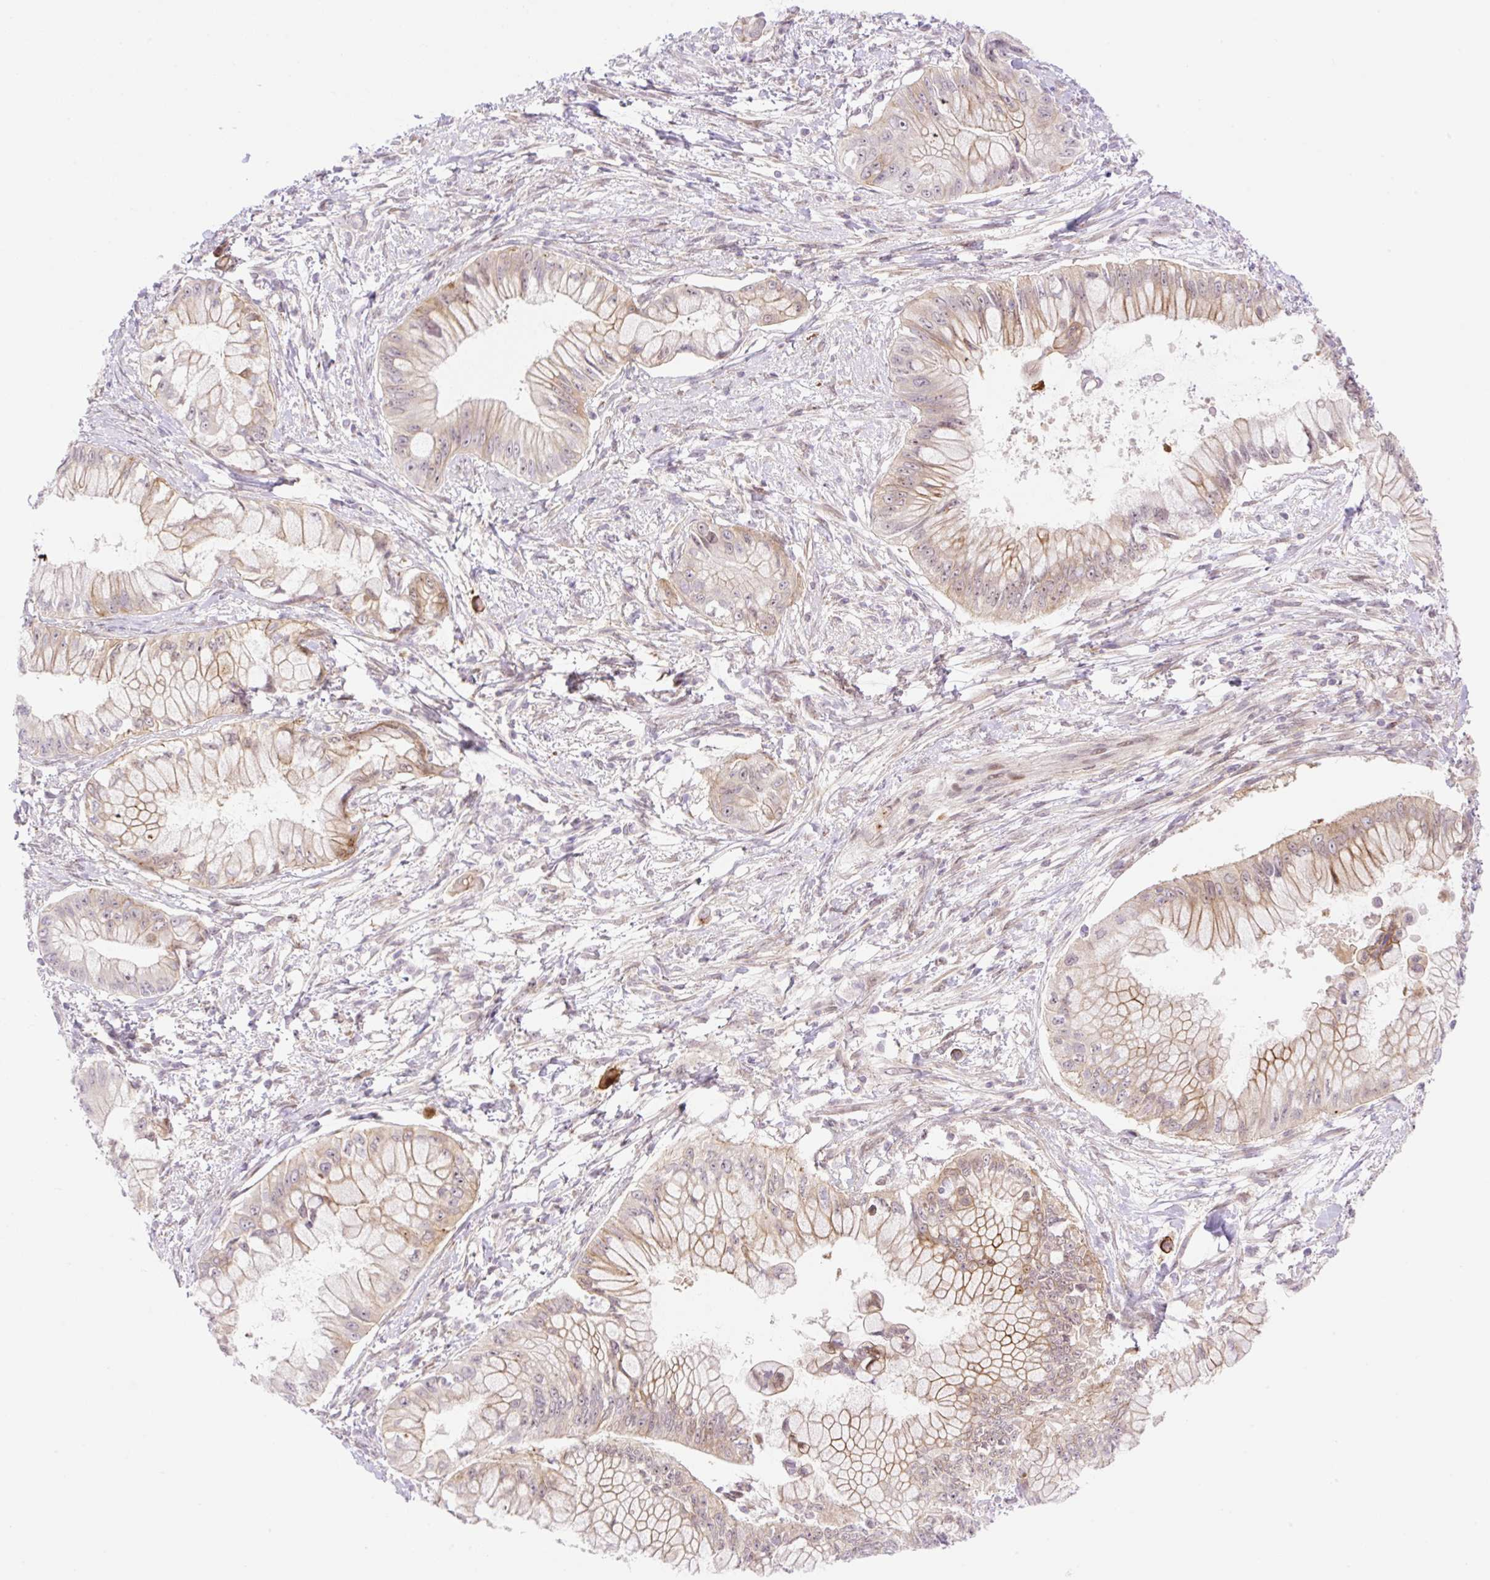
{"staining": {"intensity": "weak", "quantity": ">75%", "location": "cytoplasmic/membranous"}, "tissue": "pancreatic cancer", "cell_type": "Tumor cells", "image_type": "cancer", "snomed": [{"axis": "morphology", "description": "Adenocarcinoma, NOS"}, {"axis": "topography", "description": "Pancreas"}], "caption": "IHC of adenocarcinoma (pancreatic) displays low levels of weak cytoplasmic/membranous positivity in about >75% of tumor cells. The staining was performed using DAB (3,3'-diaminobenzidine), with brown indicating positive protein expression. Nuclei are stained blue with hematoxylin.", "gene": "ZFP41", "patient": {"sex": "male", "age": 48}}